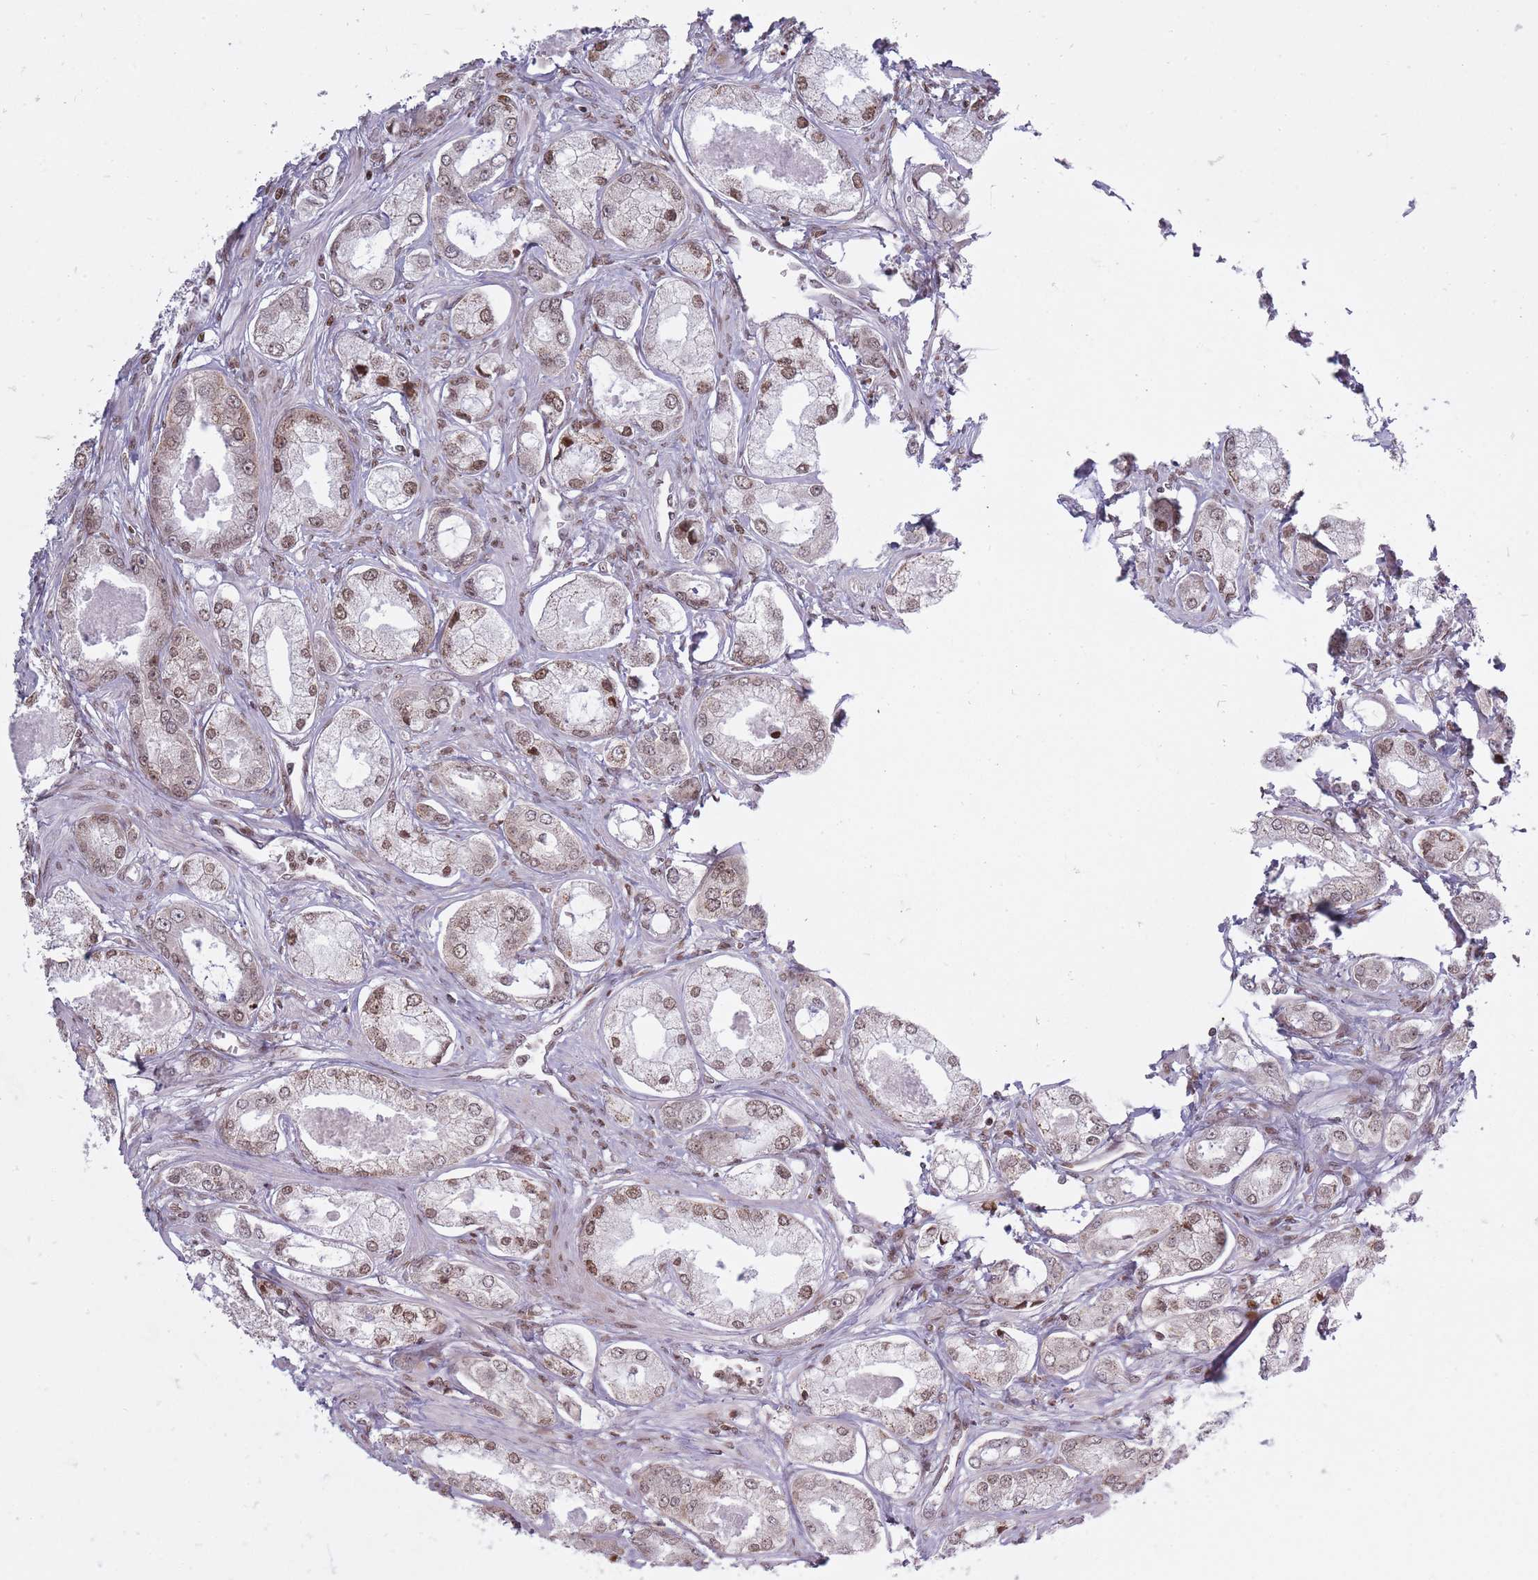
{"staining": {"intensity": "moderate", "quantity": "25%-75%", "location": "nuclear"}, "tissue": "prostate cancer", "cell_type": "Tumor cells", "image_type": "cancer", "snomed": [{"axis": "morphology", "description": "Adenocarcinoma, Low grade"}, {"axis": "topography", "description": "Prostate"}], "caption": "IHC micrograph of neoplastic tissue: prostate cancer (low-grade adenocarcinoma) stained using IHC demonstrates medium levels of moderate protein expression localized specifically in the nuclear of tumor cells, appearing as a nuclear brown color.", "gene": "TMC6", "patient": {"sex": "male", "age": 68}}